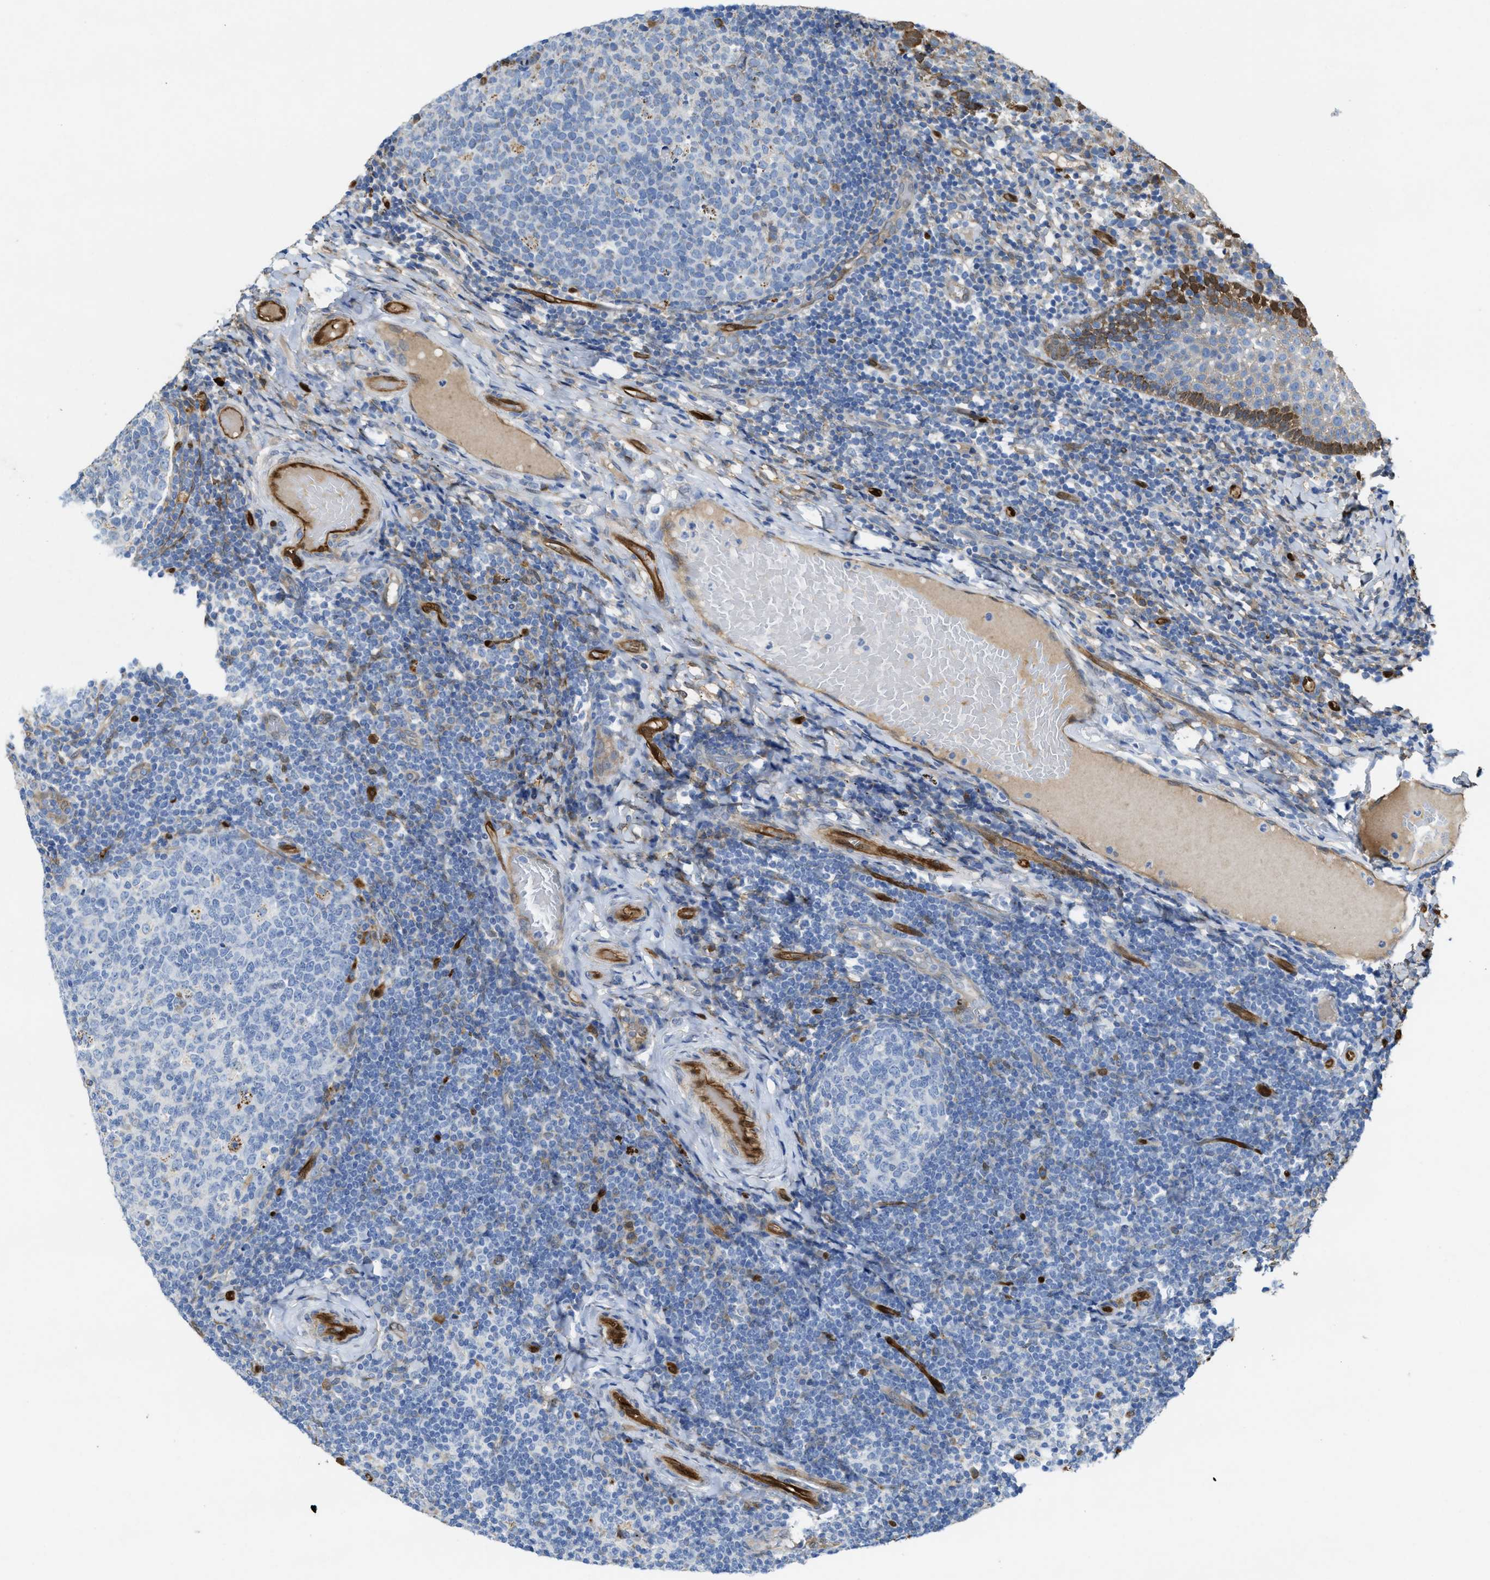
{"staining": {"intensity": "negative", "quantity": "none", "location": "none"}, "tissue": "tonsil", "cell_type": "Germinal center cells", "image_type": "normal", "snomed": [{"axis": "morphology", "description": "Normal tissue, NOS"}, {"axis": "topography", "description": "Tonsil"}], "caption": "There is no significant expression in germinal center cells of tonsil. Brightfield microscopy of immunohistochemistry (IHC) stained with DAB (brown) and hematoxylin (blue), captured at high magnification.", "gene": "ASS1", "patient": {"sex": "female", "age": 19}}